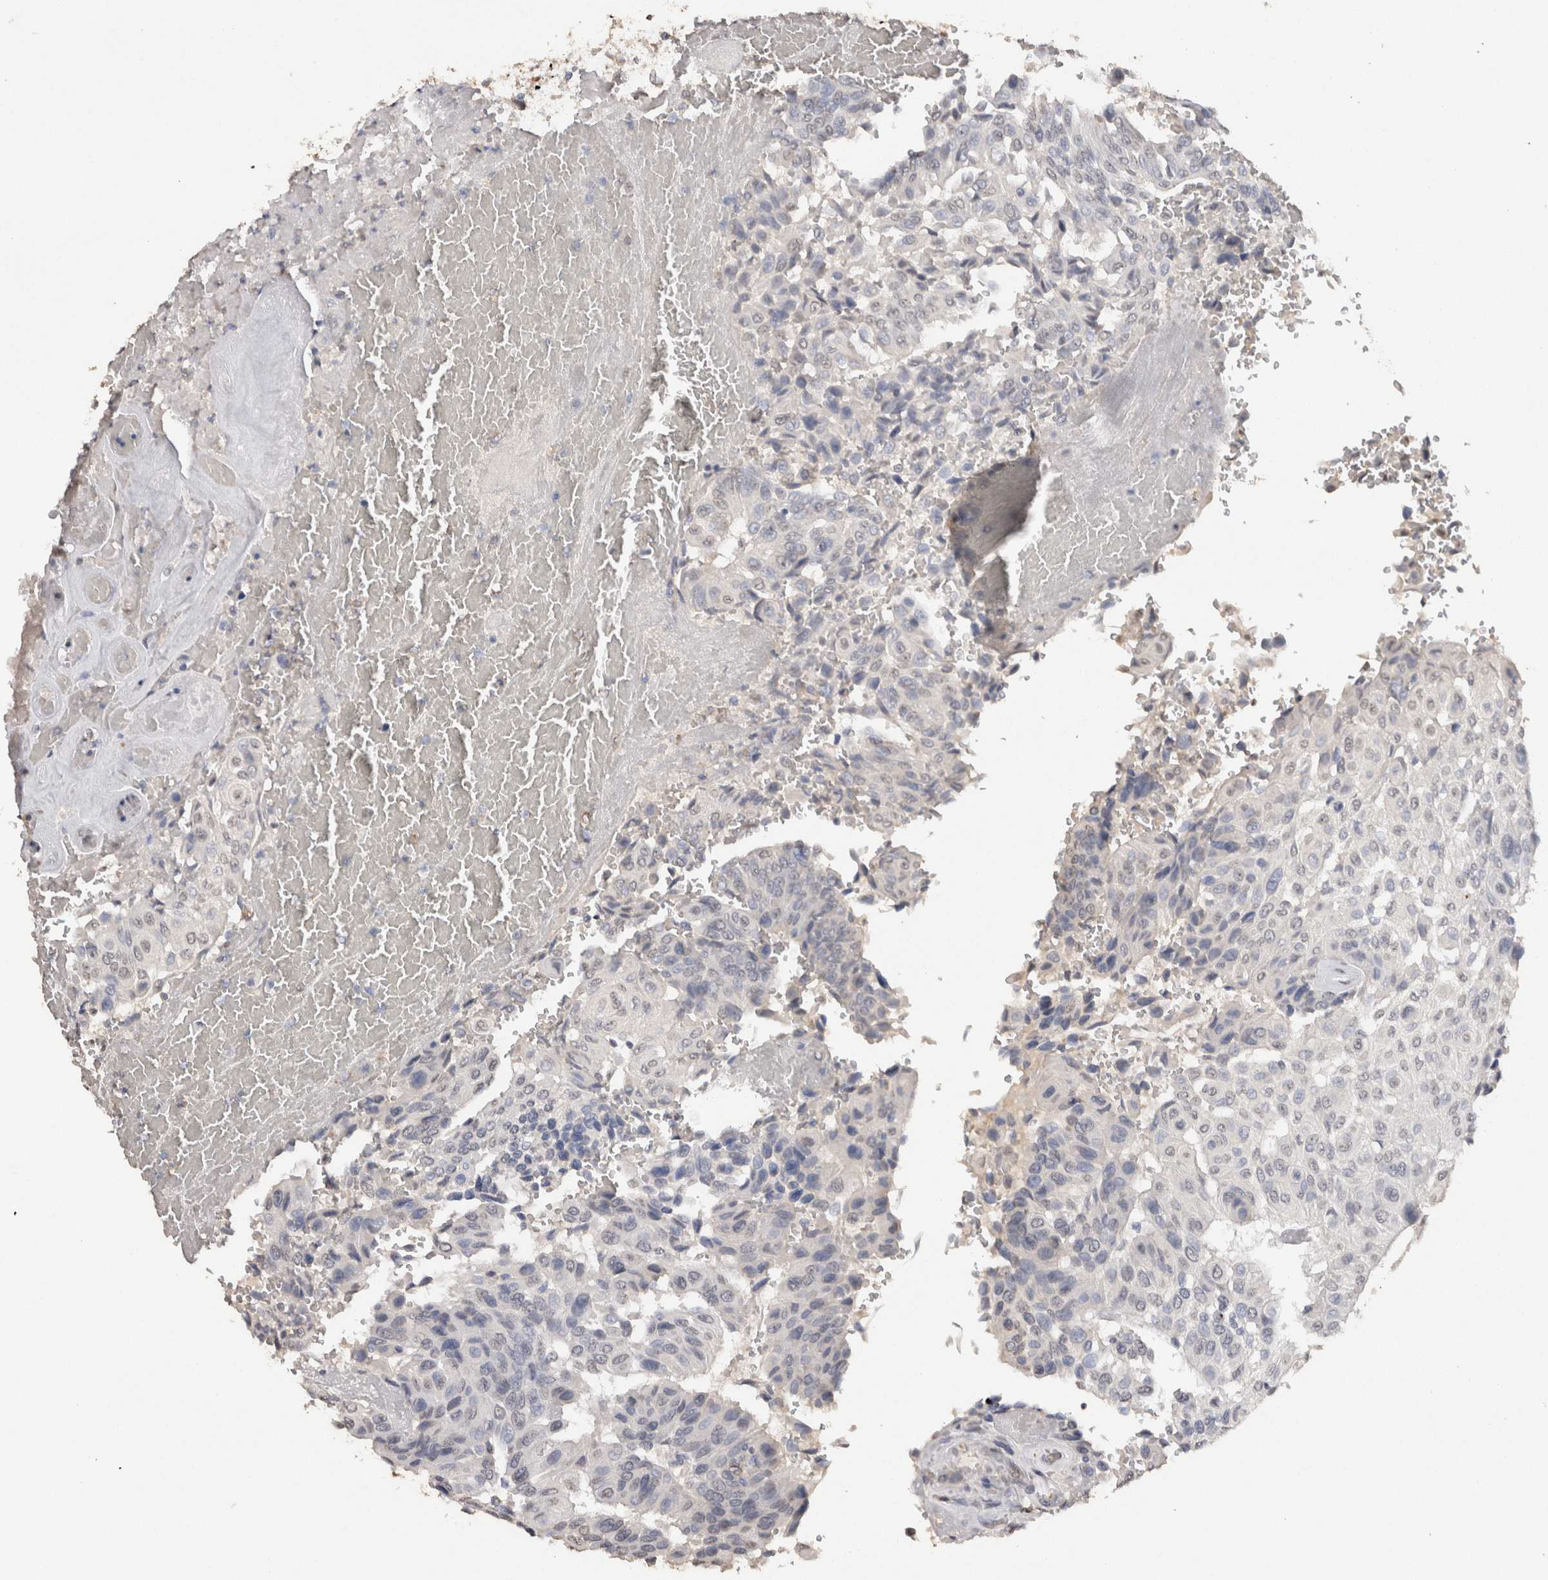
{"staining": {"intensity": "negative", "quantity": "none", "location": "none"}, "tissue": "urothelial cancer", "cell_type": "Tumor cells", "image_type": "cancer", "snomed": [{"axis": "morphology", "description": "Urothelial carcinoma, High grade"}, {"axis": "topography", "description": "Urinary bladder"}], "caption": "Immunohistochemistry photomicrograph of human urothelial cancer stained for a protein (brown), which reveals no staining in tumor cells.", "gene": "LGALS2", "patient": {"sex": "male", "age": 66}}